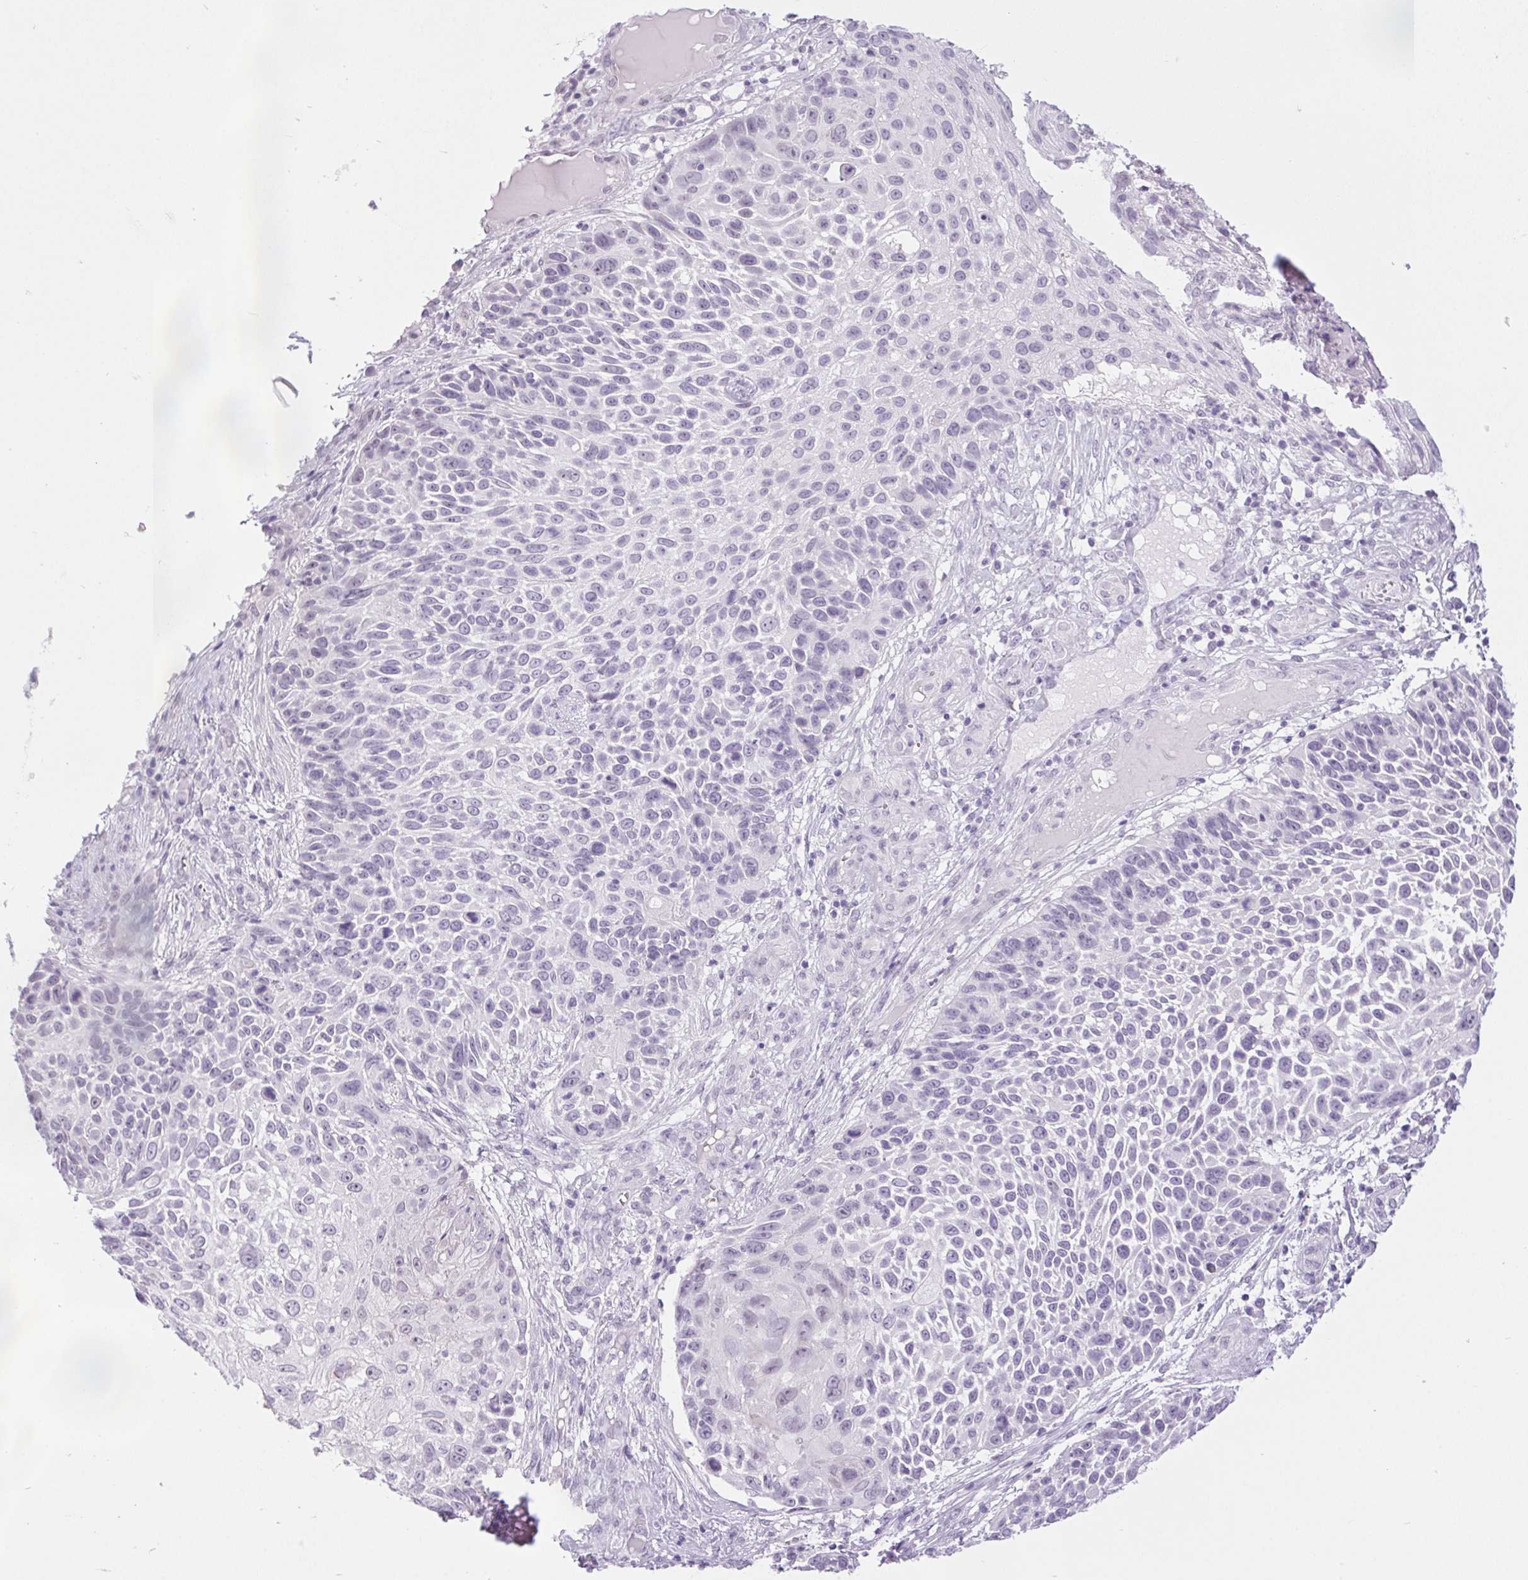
{"staining": {"intensity": "negative", "quantity": "none", "location": "none"}, "tissue": "skin cancer", "cell_type": "Tumor cells", "image_type": "cancer", "snomed": [{"axis": "morphology", "description": "Squamous cell carcinoma, NOS"}, {"axis": "topography", "description": "Skin"}], "caption": "Immunohistochemistry of squamous cell carcinoma (skin) reveals no positivity in tumor cells. Nuclei are stained in blue.", "gene": "BCAS1", "patient": {"sex": "male", "age": 92}}